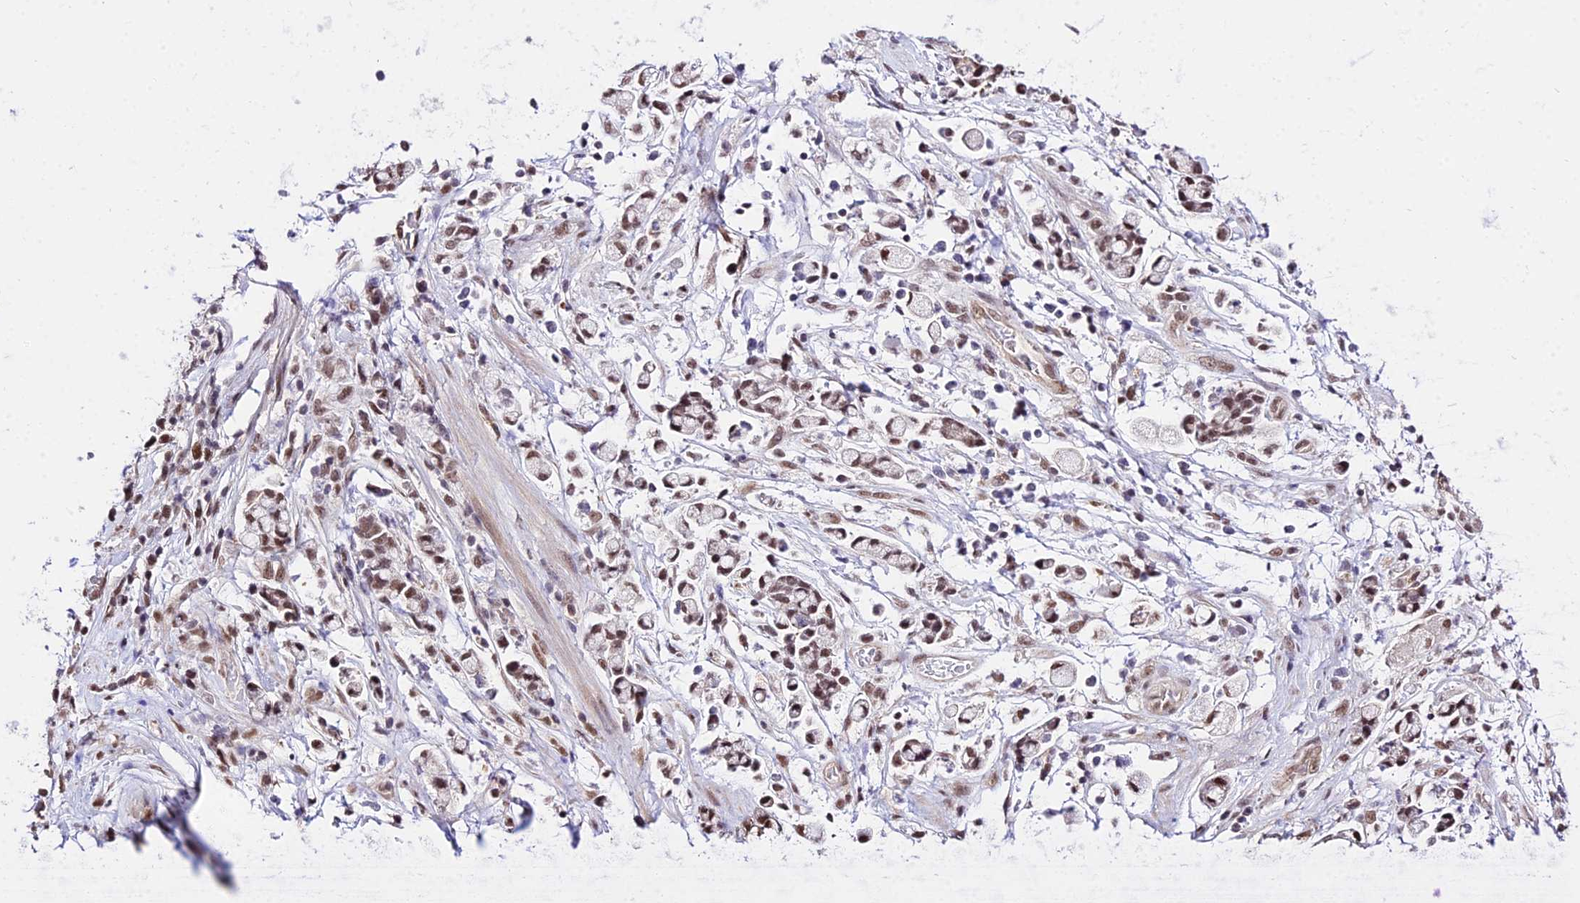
{"staining": {"intensity": "weak", "quantity": "<25%", "location": "cytoplasmic/membranous,nuclear"}, "tissue": "stomach cancer", "cell_type": "Tumor cells", "image_type": "cancer", "snomed": [{"axis": "morphology", "description": "Adenocarcinoma, NOS"}, {"axis": "topography", "description": "Stomach"}], "caption": "There is no significant expression in tumor cells of adenocarcinoma (stomach).", "gene": "POLR2I", "patient": {"sex": "female", "age": 60}}